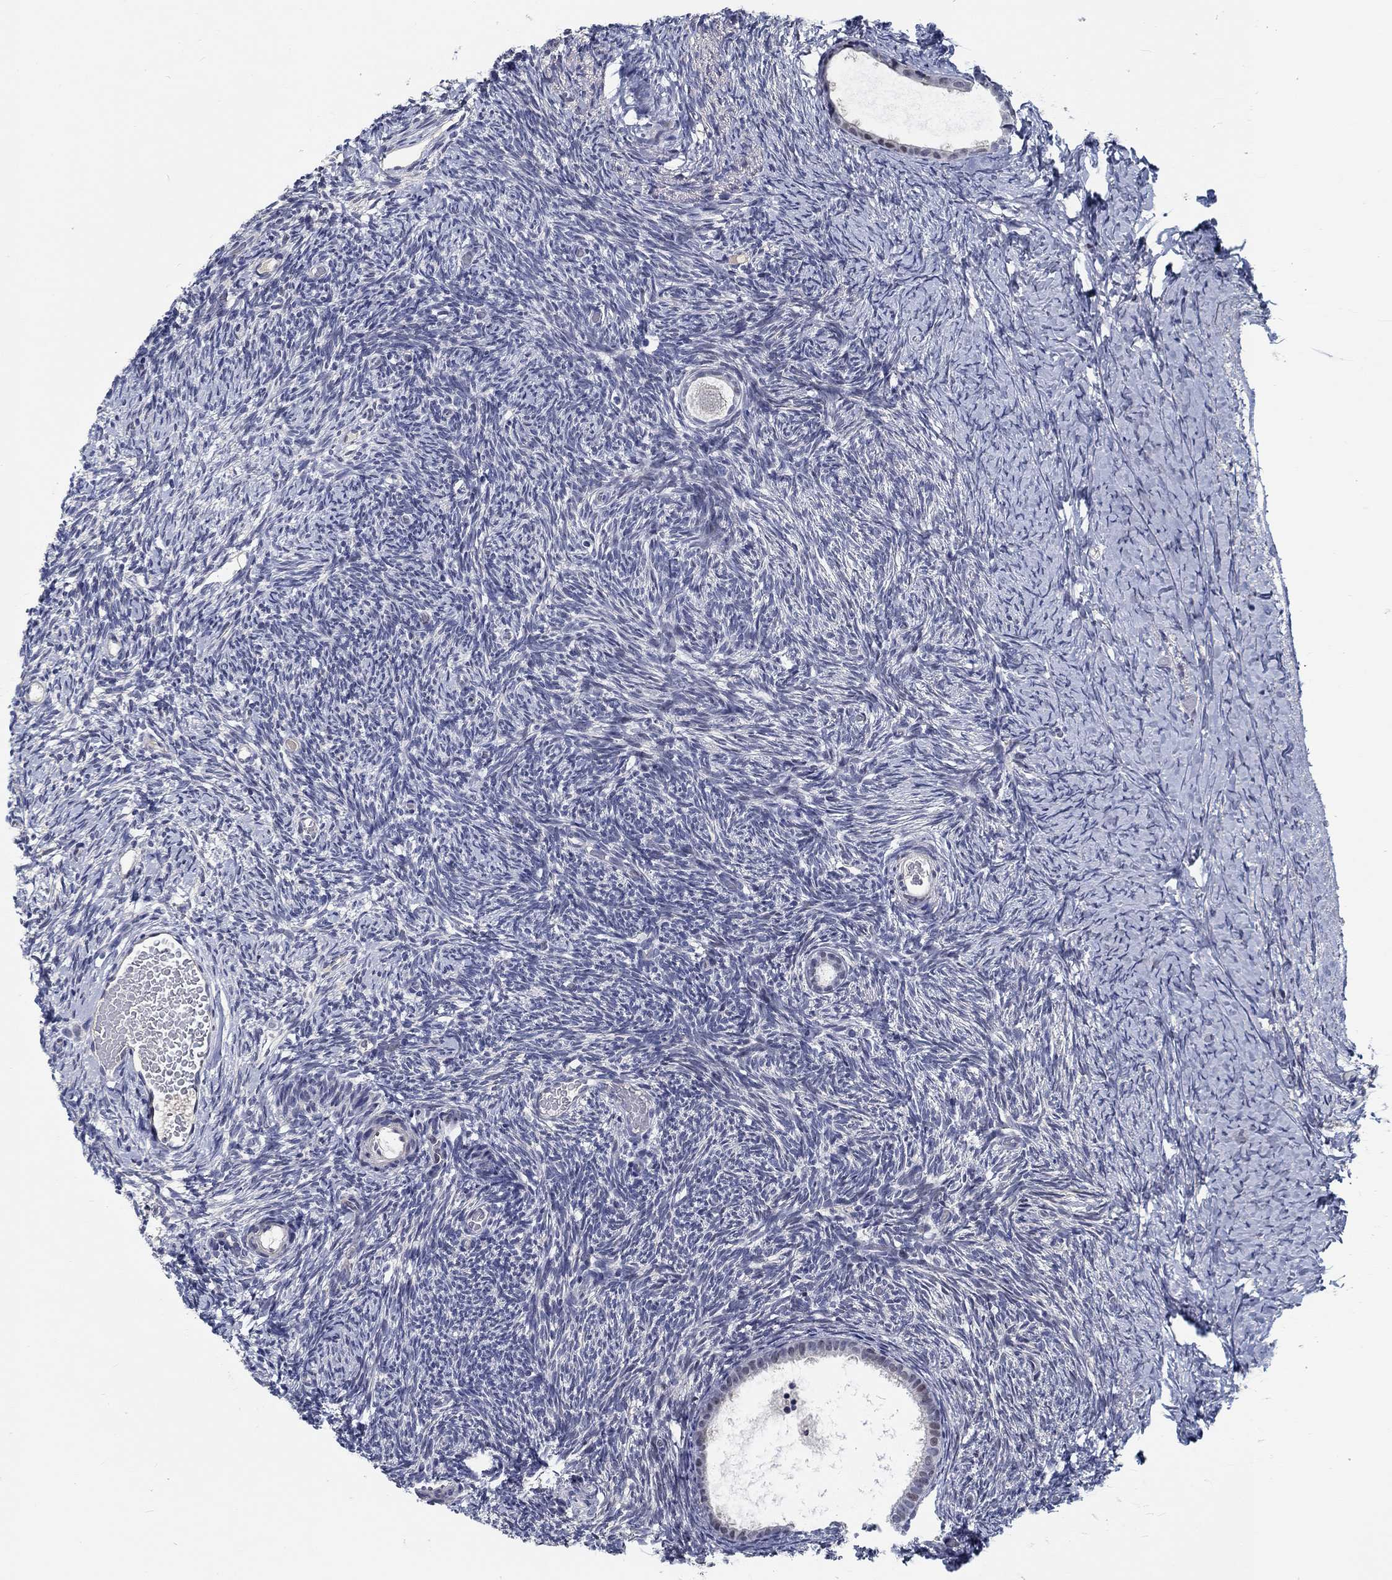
{"staining": {"intensity": "negative", "quantity": "none", "location": "none"}, "tissue": "ovary", "cell_type": "Follicle cells", "image_type": "normal", "snomed": [{"axis": "morphology", "description": "Normal tissue, NOS"}, {"axis": "topography", "description": "Ovary"}], "caption": "Immunohistochemistry (IHC) image of normal ovary: human ovary stained with DAB demonstrates no significant protein positivity in follicle cells. Brightfield microscopy of IHC stained with DAB (3,3'-diaminobenzidine) (brown) and hematoxylin (blue), captured at high magnification.", "gene": "MYBPC1", "patient": {"sex": "female", "age": 39}}